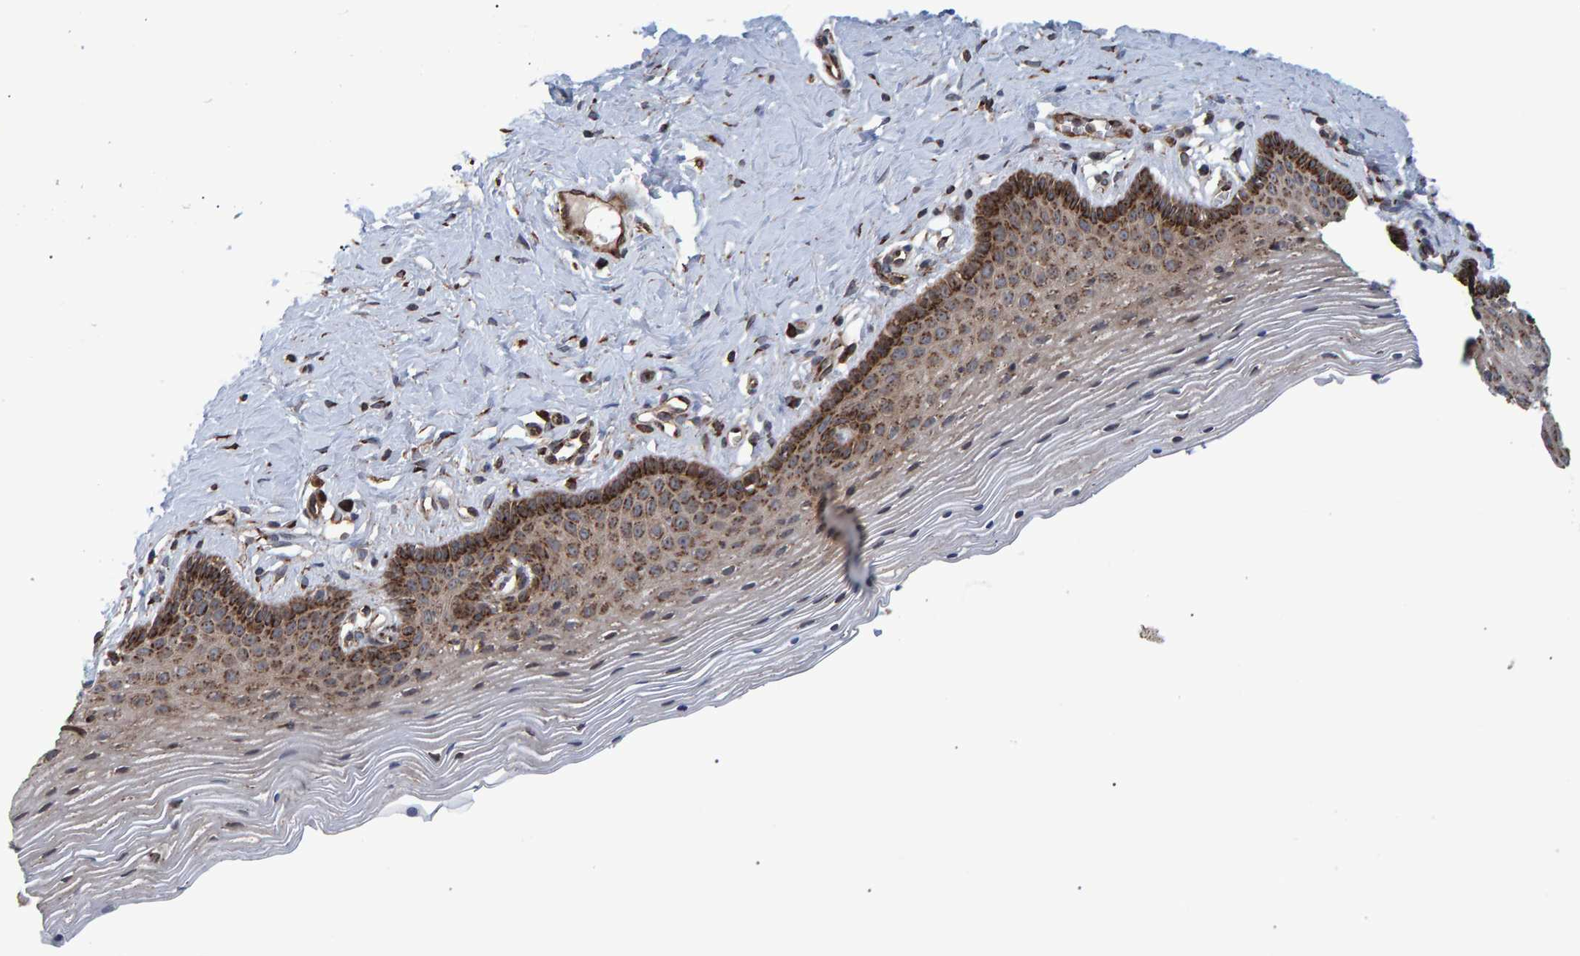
{"staining": {"intensity": "moderate", "quantity": "25%-75%", "location": "cytoplasmic/membranous"}, "tissue": "vagina", "cell_type": "Squamous epithelial cells", "image_type": "normal", "snomed": [{"axis": "morphology", "description": "Normal tissue, NOS"}, {"axis": "topography", "description": "Vagina"}], "caption": "Protein staining of normal vagina displays moderate cytoplasmic/membranous staining in approximately 25%-75% of squamous epithelial cells.", "gene": "FAM117A", "patient": {"sex": "female", "age": 32}}